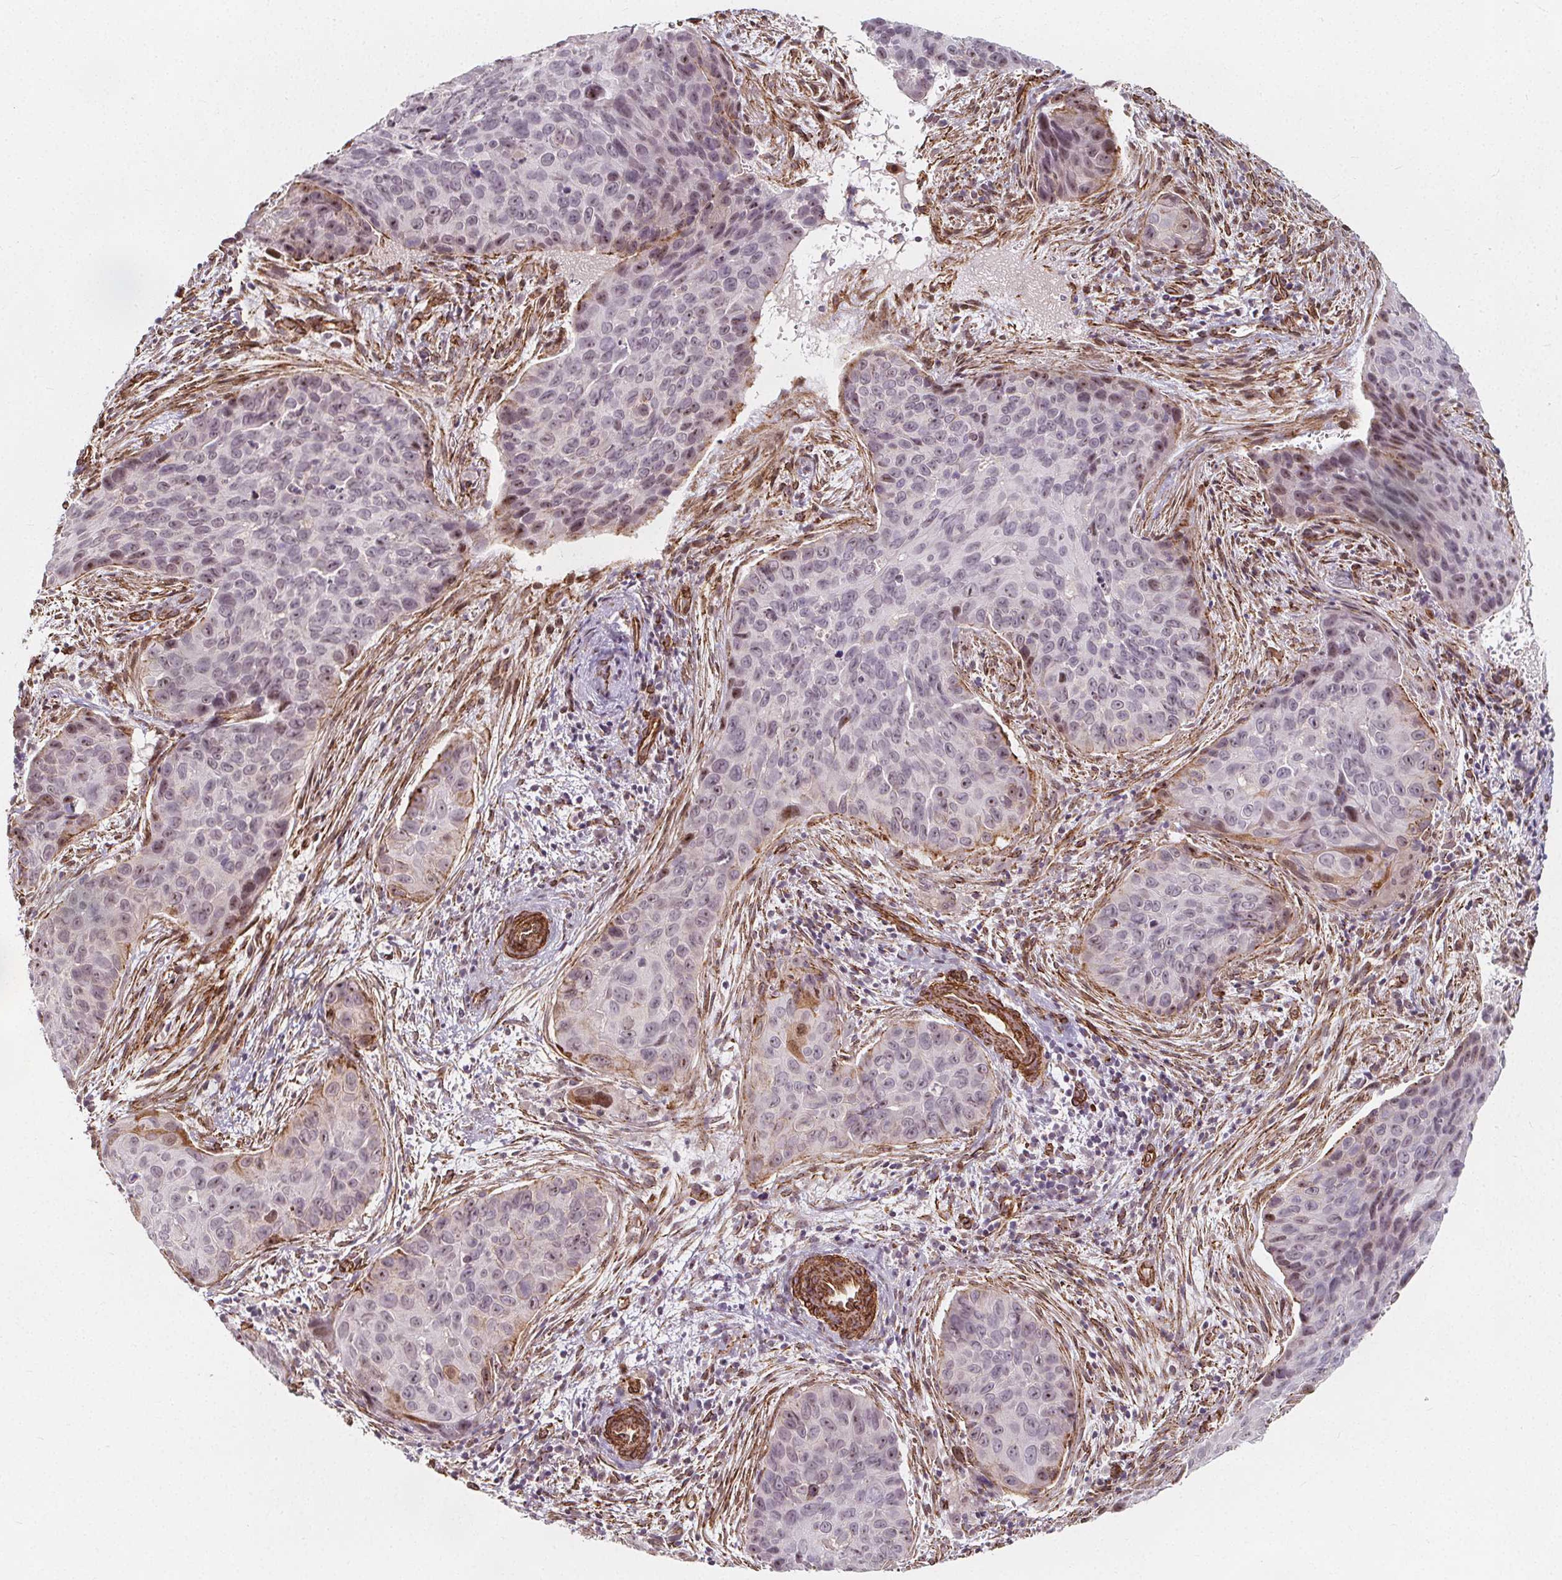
{"staining": {"intensity": "weak", "quantity": "<25%", "location": "nuclear"}, "tissue": "cervical cancer", "cell_type": "Tumor cells", "image_type": "cancer", "snomed": [{"axis": "morphology", "description": "Squamous cell carcinoma, NOS"}, {"axis": "topography", "description": "Cervix"}], "caption": "The image exhibits no significant staining in tumor cells of cervical cancer.", "gene": "HAS1", "patient": {"sex": "female", "age": 35}}